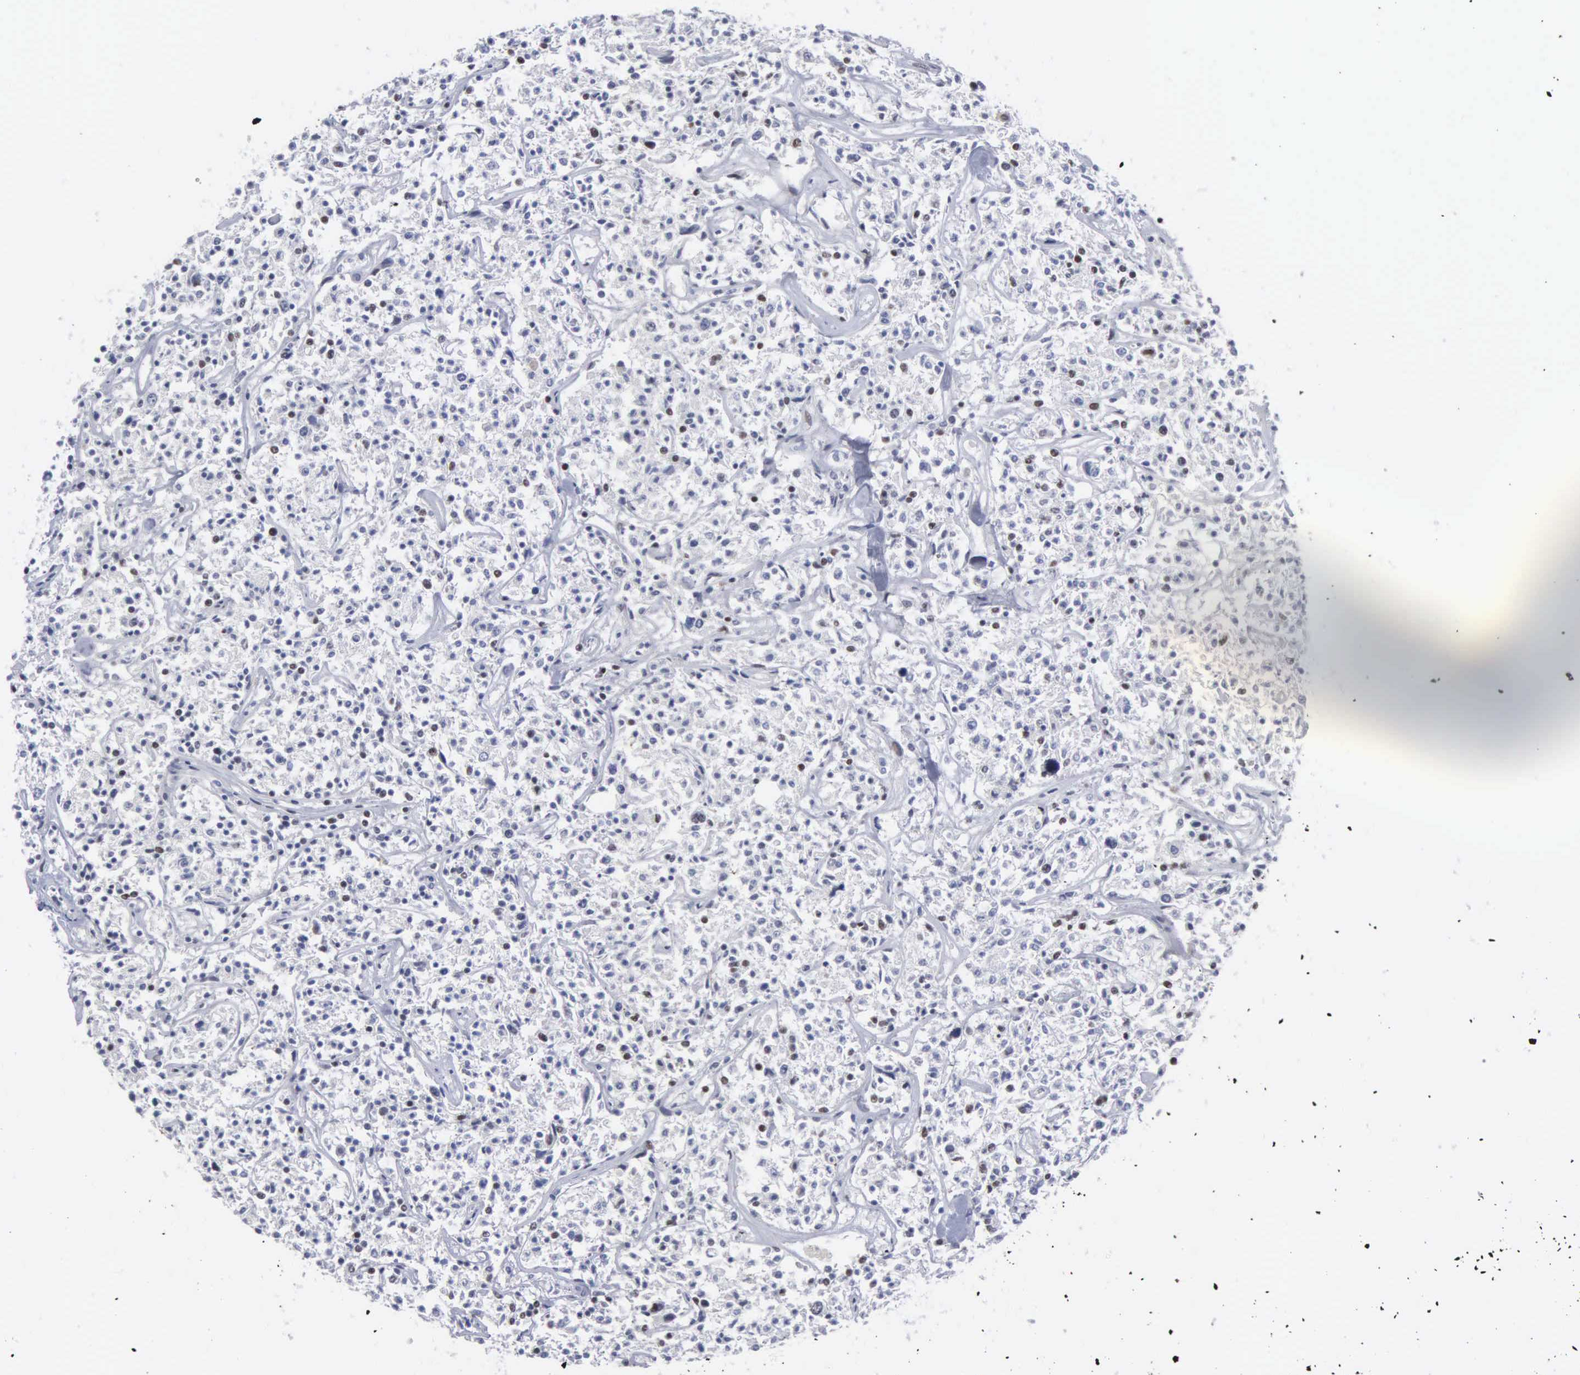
{"staining": {"intensity": "negative", "quantity": "none", "location": "none"}, "tissue": "lymphoma", "cell_type": "Tumor cells", "image_type": "cancer", "snomed": [{"axis": "morphology", "description": "Malignant lymphoma, non-Hodgkin's type, Low grade"}, {"axis": "topography", "description": "Small intestine"}], "caption": "Tumor cells show no significant protein expression in lymphoma. (DAB immunohistochemistry with hematoxylin counter stain).", "gene": "KIAA0586", "patient": {"sex": "female", "age": 59}}